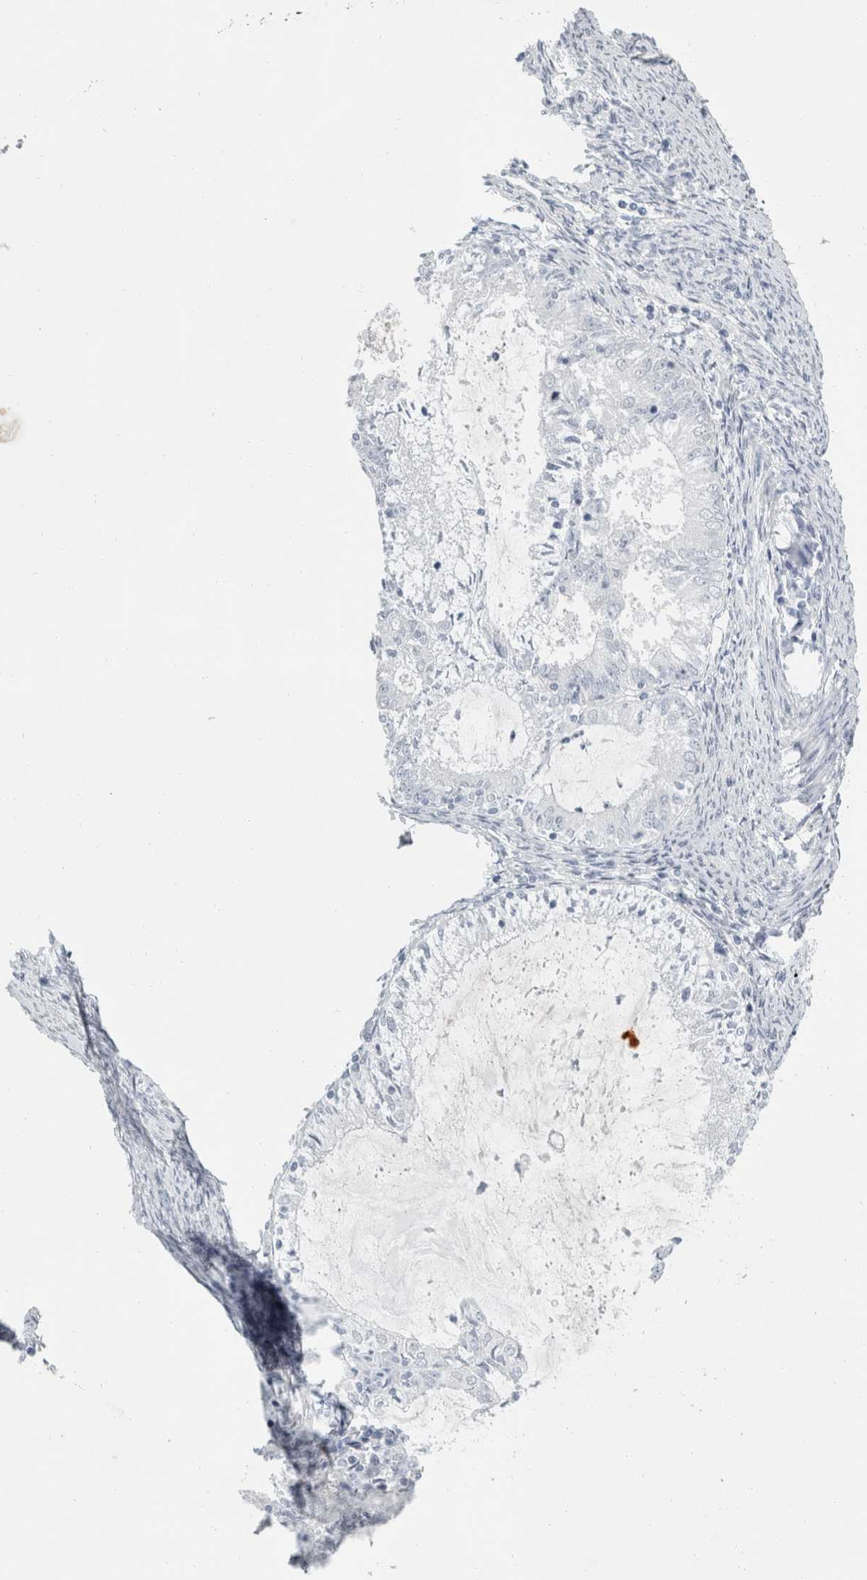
{"staining": {"intensity": "negative", "quantity": "none", "location": "none"}, "tissue": "endometrial cancer", "cell_type": "Tumor cells", "image_type": "cancer", "snomed": [{"axis": "morphology", "description": "Adenocarcinoma, NOS"}, {"axis": "topography", "description": "Endometrium"}], "caption": "DAB immunohistochemical staining of human endometrial adenocarcinoma demonstrates no significant expression in tumor cells. The staining was performed using DAB (3,3'-diaminobenzidine) to visualize the protein expression in brown, while the nuclei were stained in blue with hematoxylin (Magnification: 20x).", "gene": "FXYD7", "patient": {"sex": "female", "age": 57}}